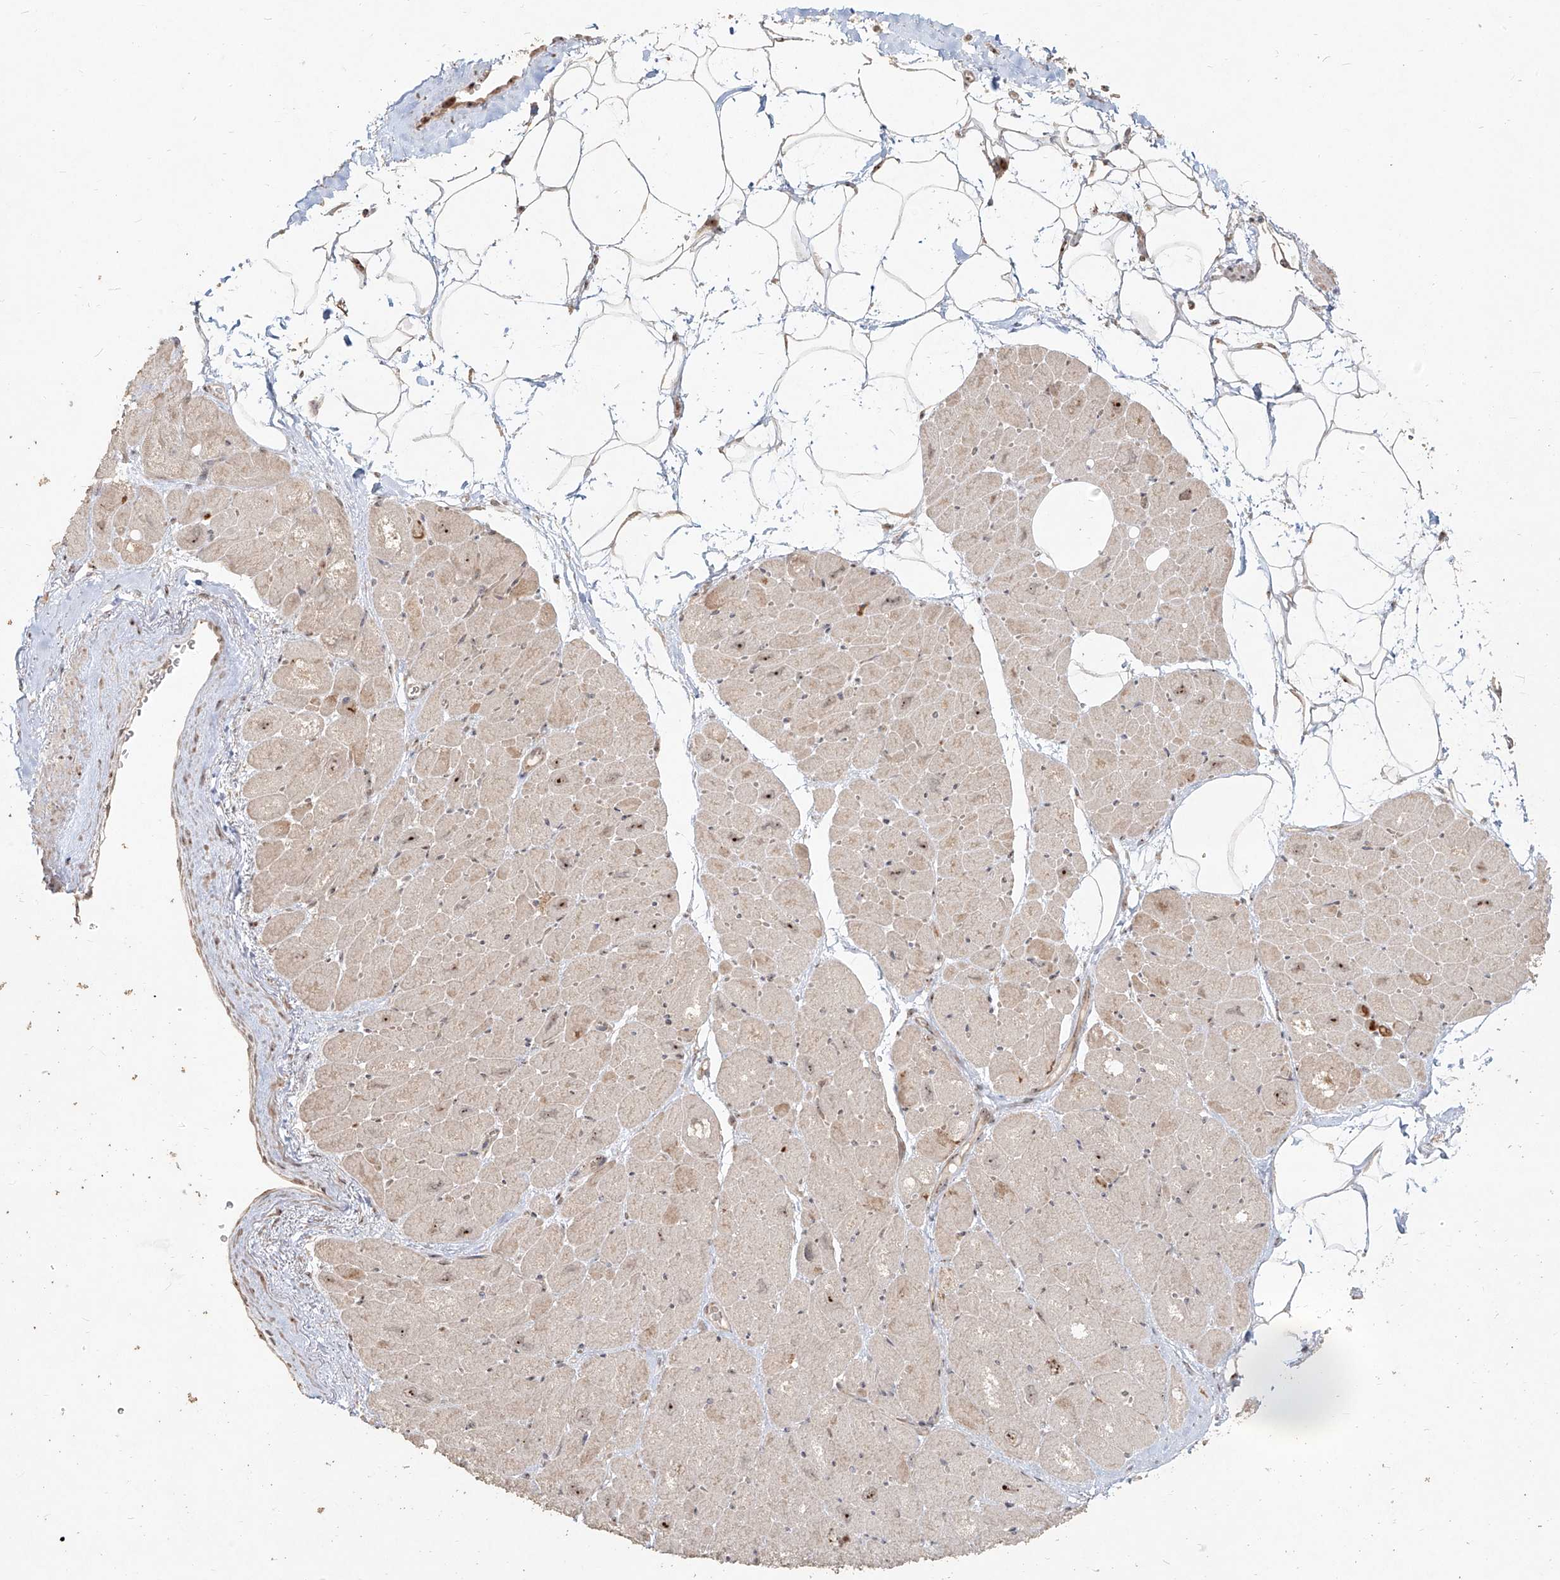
{"staining": {"intensity": "moderate", "quantity": "<25%", "location": "cytoplasmic/membranous,nuclear"}, "tissue": "heart muscle", "cell_type": "Cardiomyocytes", "image_type": "normal", "snomed": [{"axis": "morphology", "description": "Normal tissue, NOS"}, {"axis": "topography", "description": "Heart"}], "caption": "Heart muscle stained with DAB immunohistochemistry (IHC) reveals low levels of moderate cytoplasmic/membranous,nuclear positivity in approximately <25% of cardiomyocytes.", "gene": "BYSL", "patient": {"sex": "male", "age": 50}}